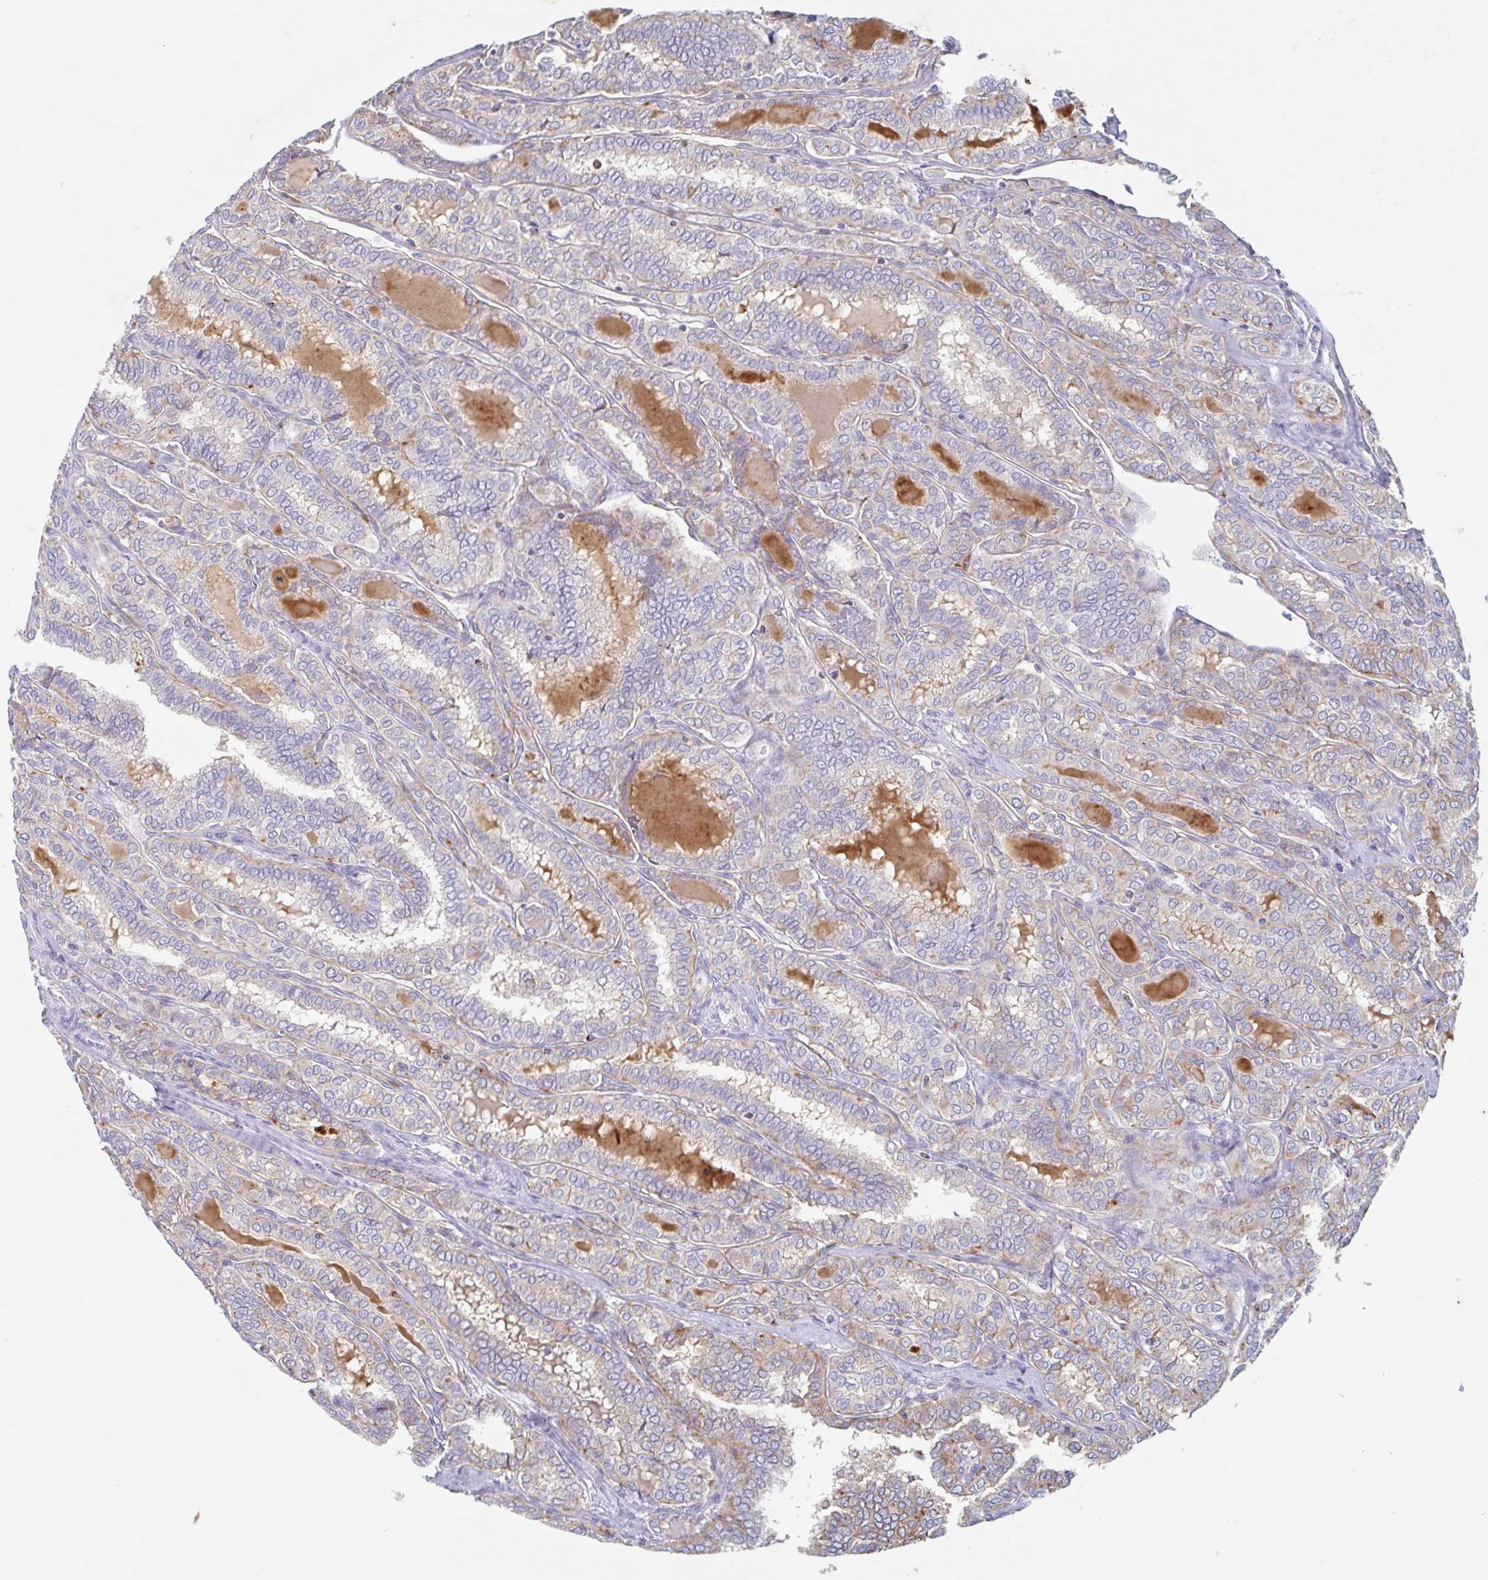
{"staining": {"intensity": "weak", "quantity": "<25%", "location": "cytoplasmic/membranous"}, "tissue": "thyroid cancer", "cell_type": "Tumor cells", "image_type": "cancer", "snomed": [{"axis": "morphology", "description": "Papillary adenocarcinoma, NOS"}, {"axis": "topography", "description": "Thyroid gland"}], "caption": "IHC histopathology image of human thyroid cancer stained for a protein (brown), which exhibits no staining in tumor cells.", "gene": "MANBA", "patient": {"sex": "female", "age": 30}}